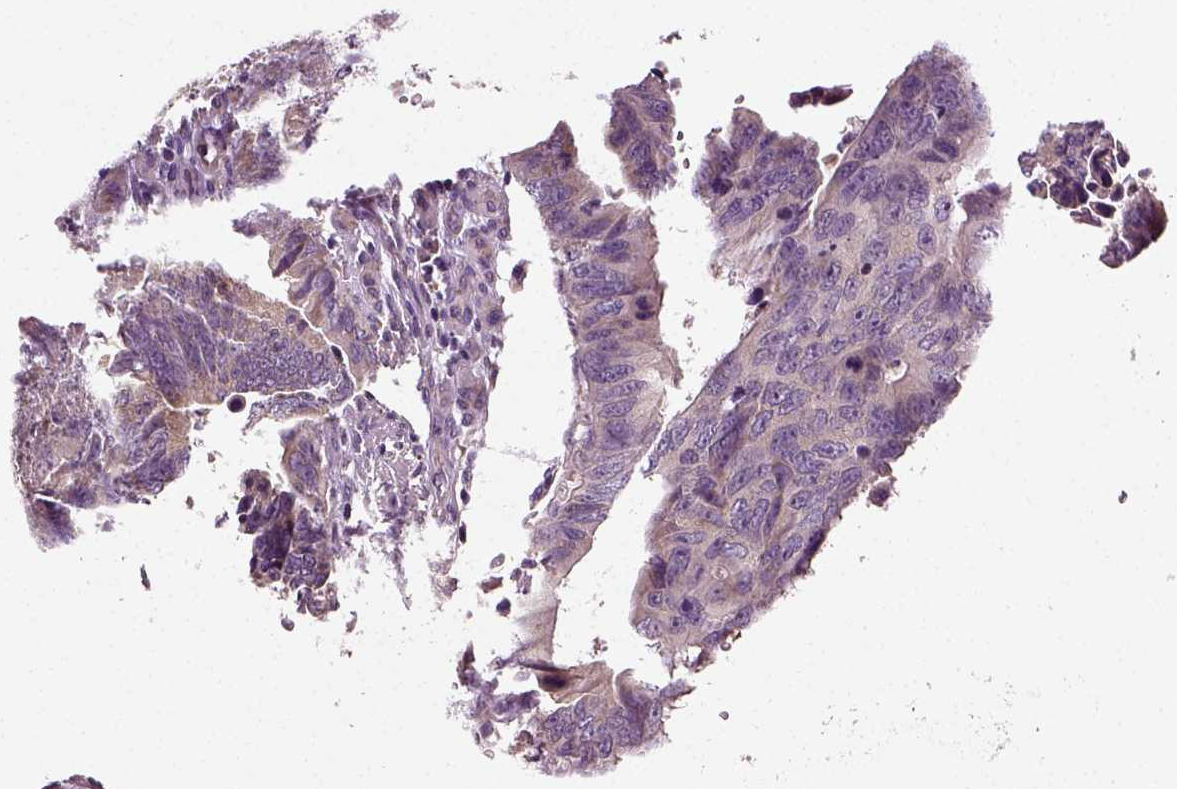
{"staining": {"intensity": "weak", "quantity": "<25%", "location": "cytoplasmic/membranous"}, "tissue": "colorectal cancer", "cell_type": "Tumor cells", "image_type": "cancer", "snomed": [{"axis": "morphology", "description": "Adenocarcinoma, NOS"}, {"axis": "topography", "description": "Colon"}], "caption": "Human colorectal cancer (adenocarcinoma) stained for a protein using immunohistochemistry shows no expression in tumor cells.", "gene": "ERV3-1", "patient": {"sex": "female", "age": 87}}